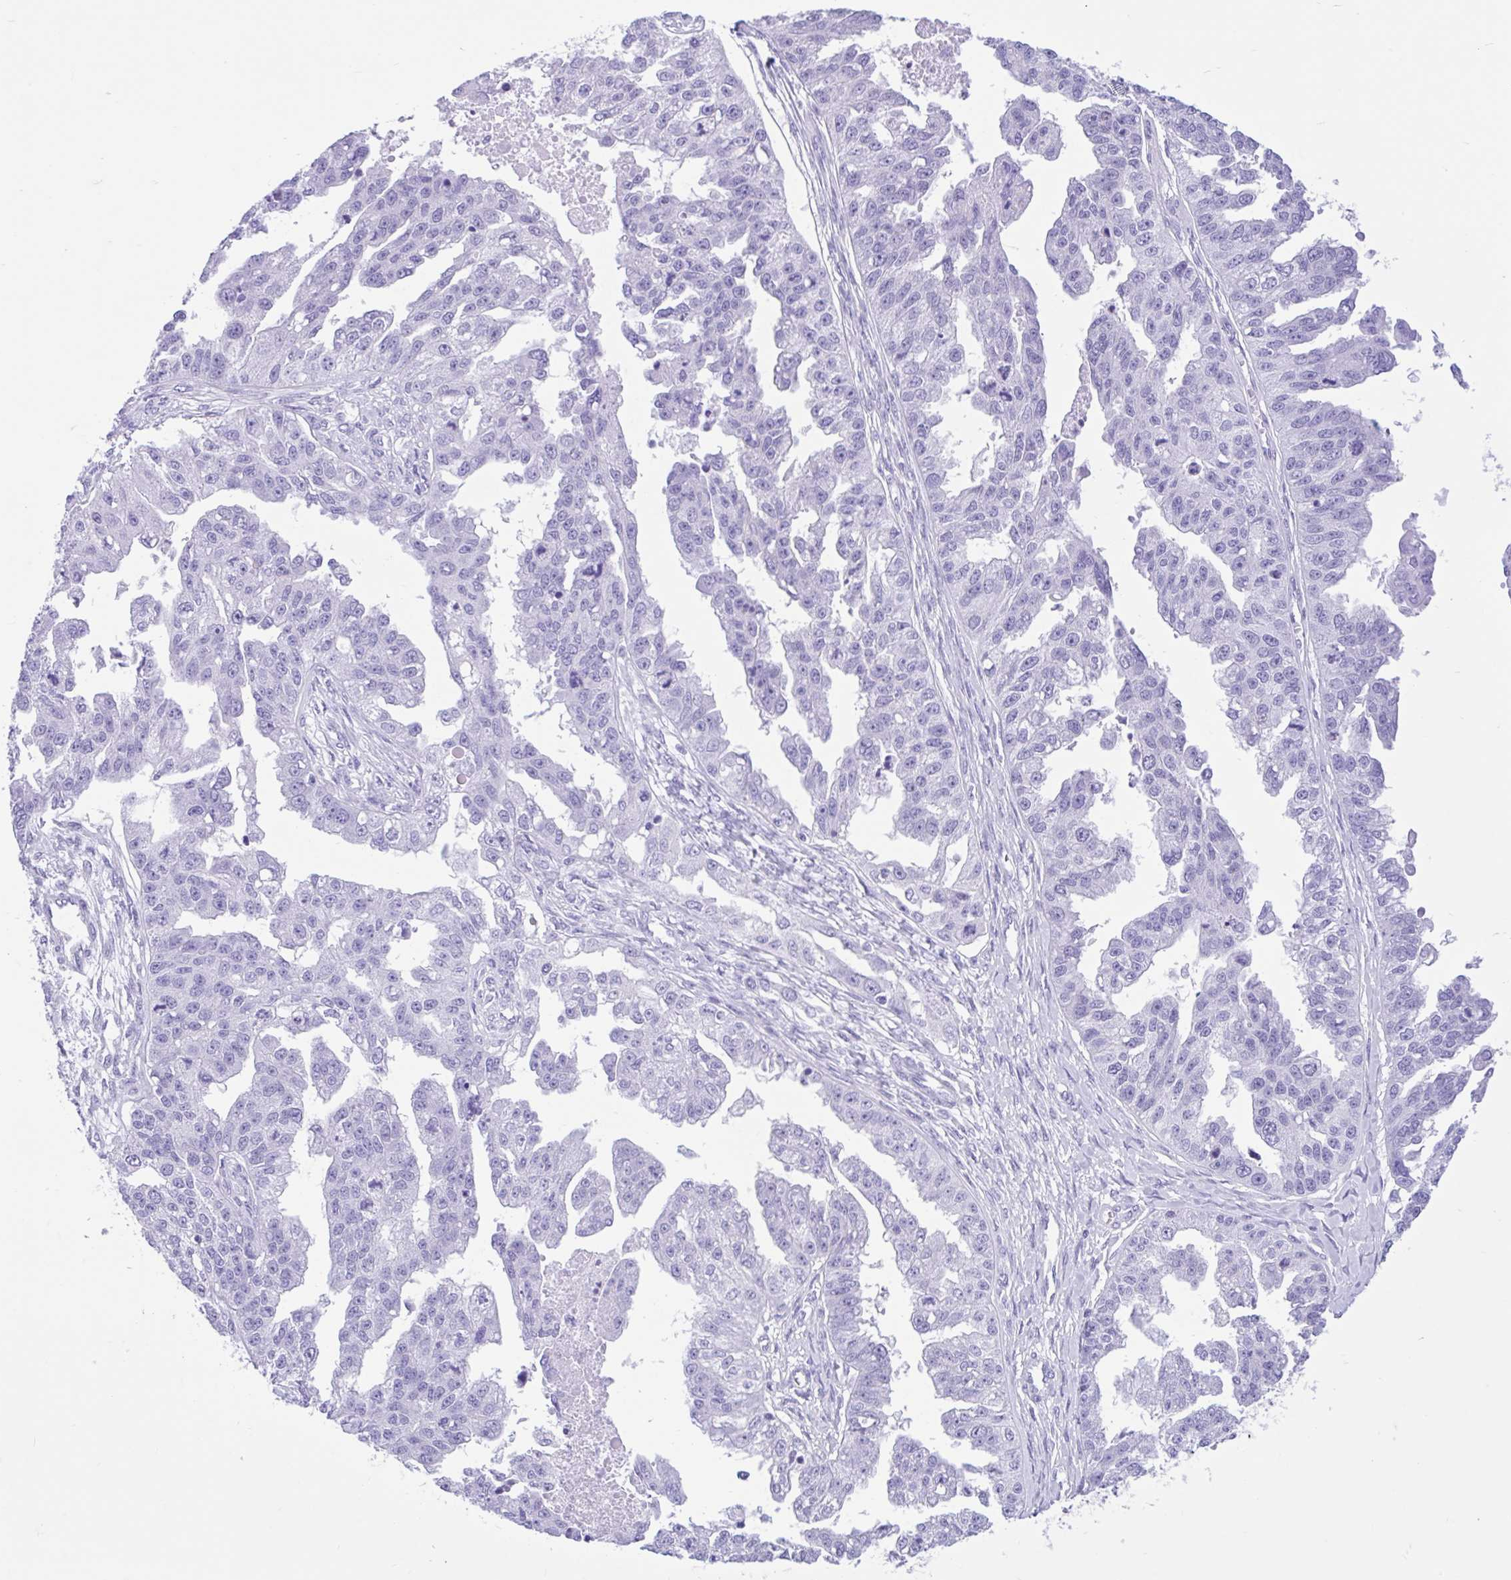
{"staining": {"intensity": "negative", "quantity": "none", "location": "none"}, "tissue": "ovarian cancer", "cell_type": "Tumor cells", "image_type": "cancer", "snomed": [{"axis": "morphology", "description": "Cystadenocarcinoma, serous, NOS"}, {"axis": "topography", "description": "Ovary"}], "caption": "Immunohistochemical staining of human ovarian cancer displays no significant staining in tumor cells.", "gene": "IAPP", "patient": {"sex": "female", "age": 58}}